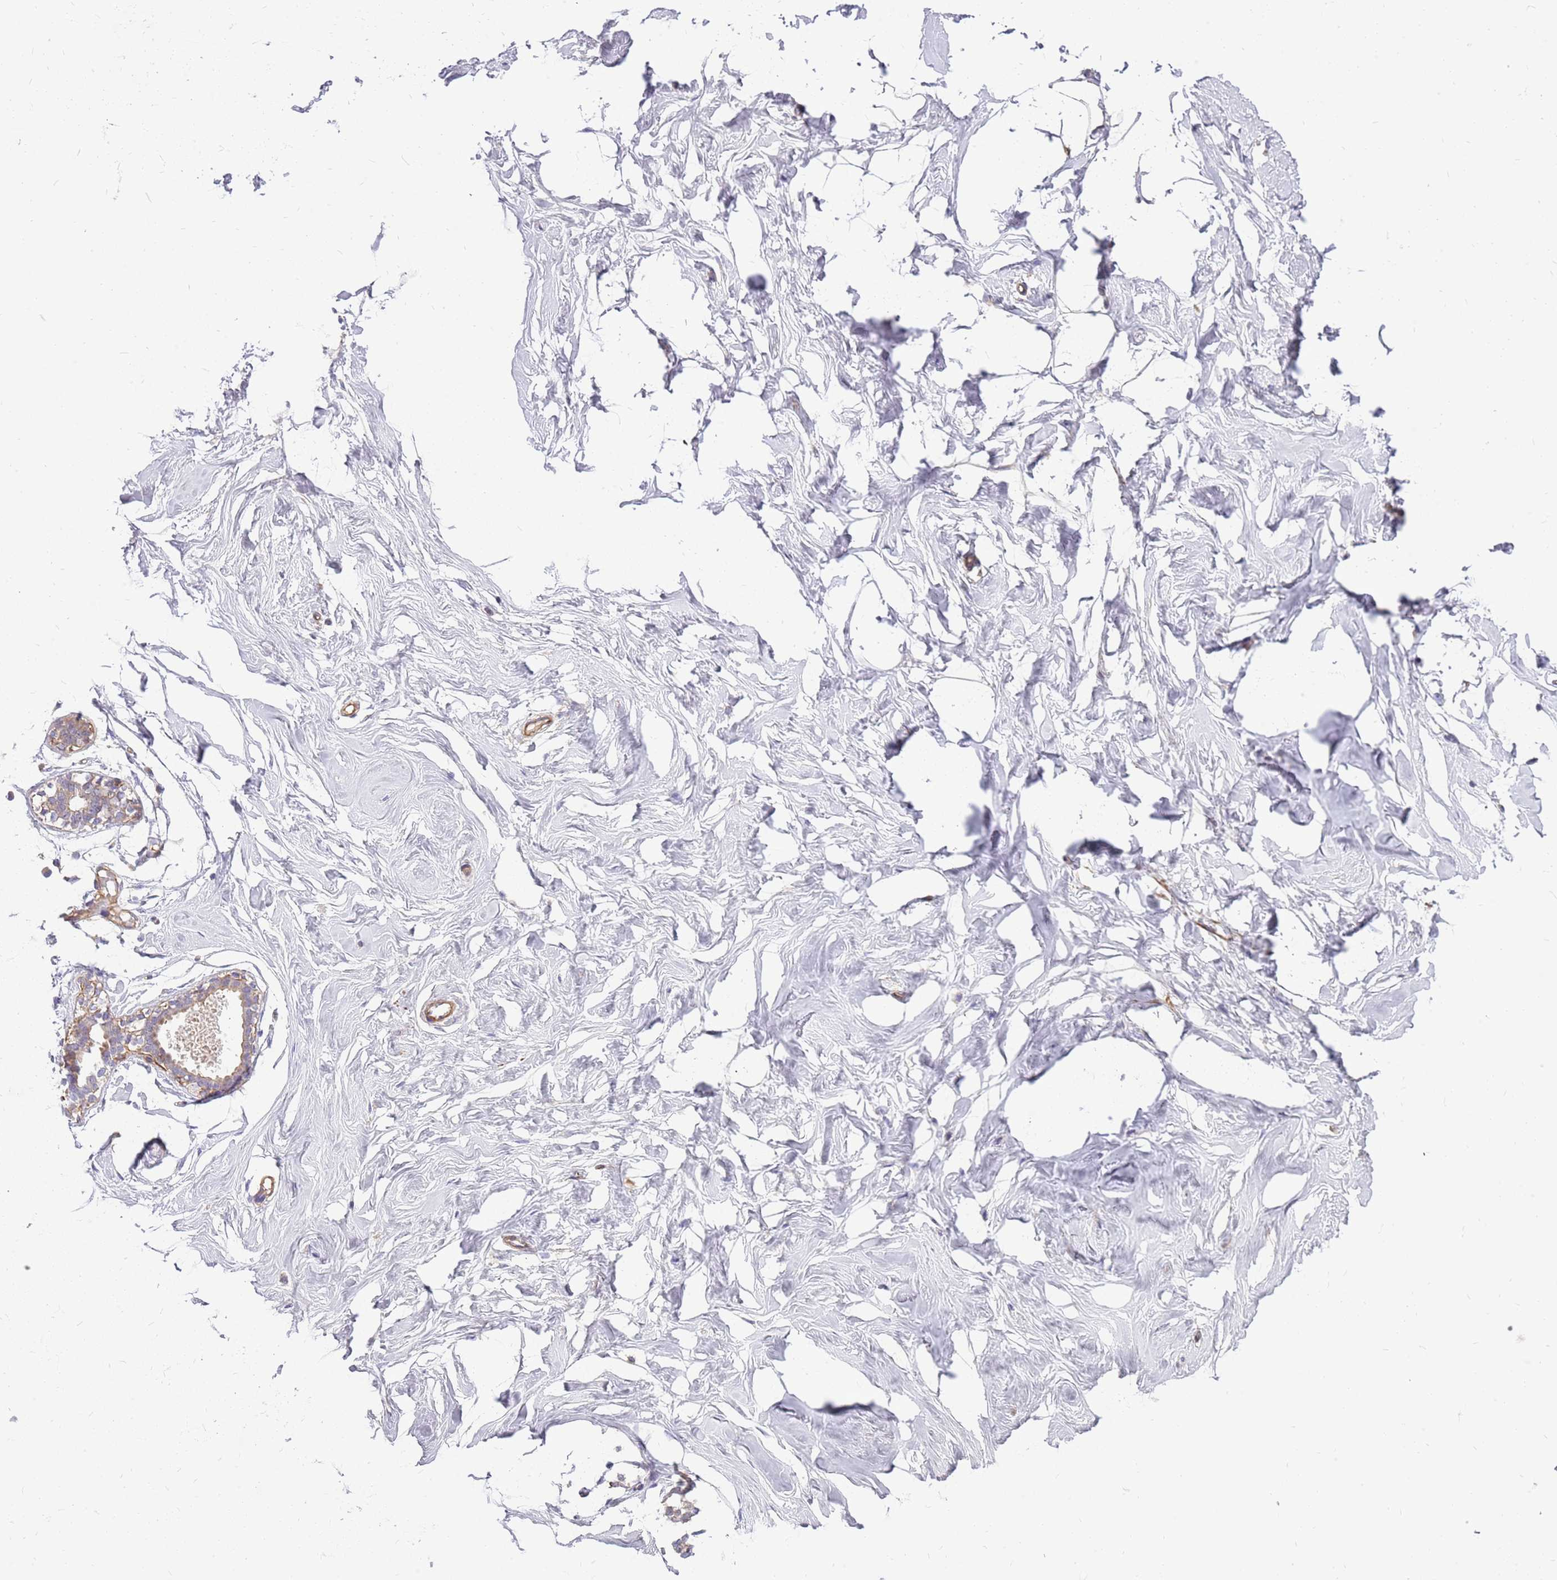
{"staining": {"intensity": "negative", "quantity": "none", "location": "none"}, "tissue": "breast", "cell_type": "Adipocytes", "image_type": "normal", "snomed": [{"axis": "morphology", "description": "Normal tissue, NOS"}, {"axis": "morphology", "description": "Adenoma, NOS"}, {"axis": "topography", "description": "Breast"}], "caption": "IHC image of benign breast stained for a protein (brown), which displays no expression in adipocytes. Brightfield microscopy of IHC stained with DAB (brown) and hematoxylin (blue), captured at high magnification.", "gene": "MVD", "patient": {"sex": "female", "age": 23}}